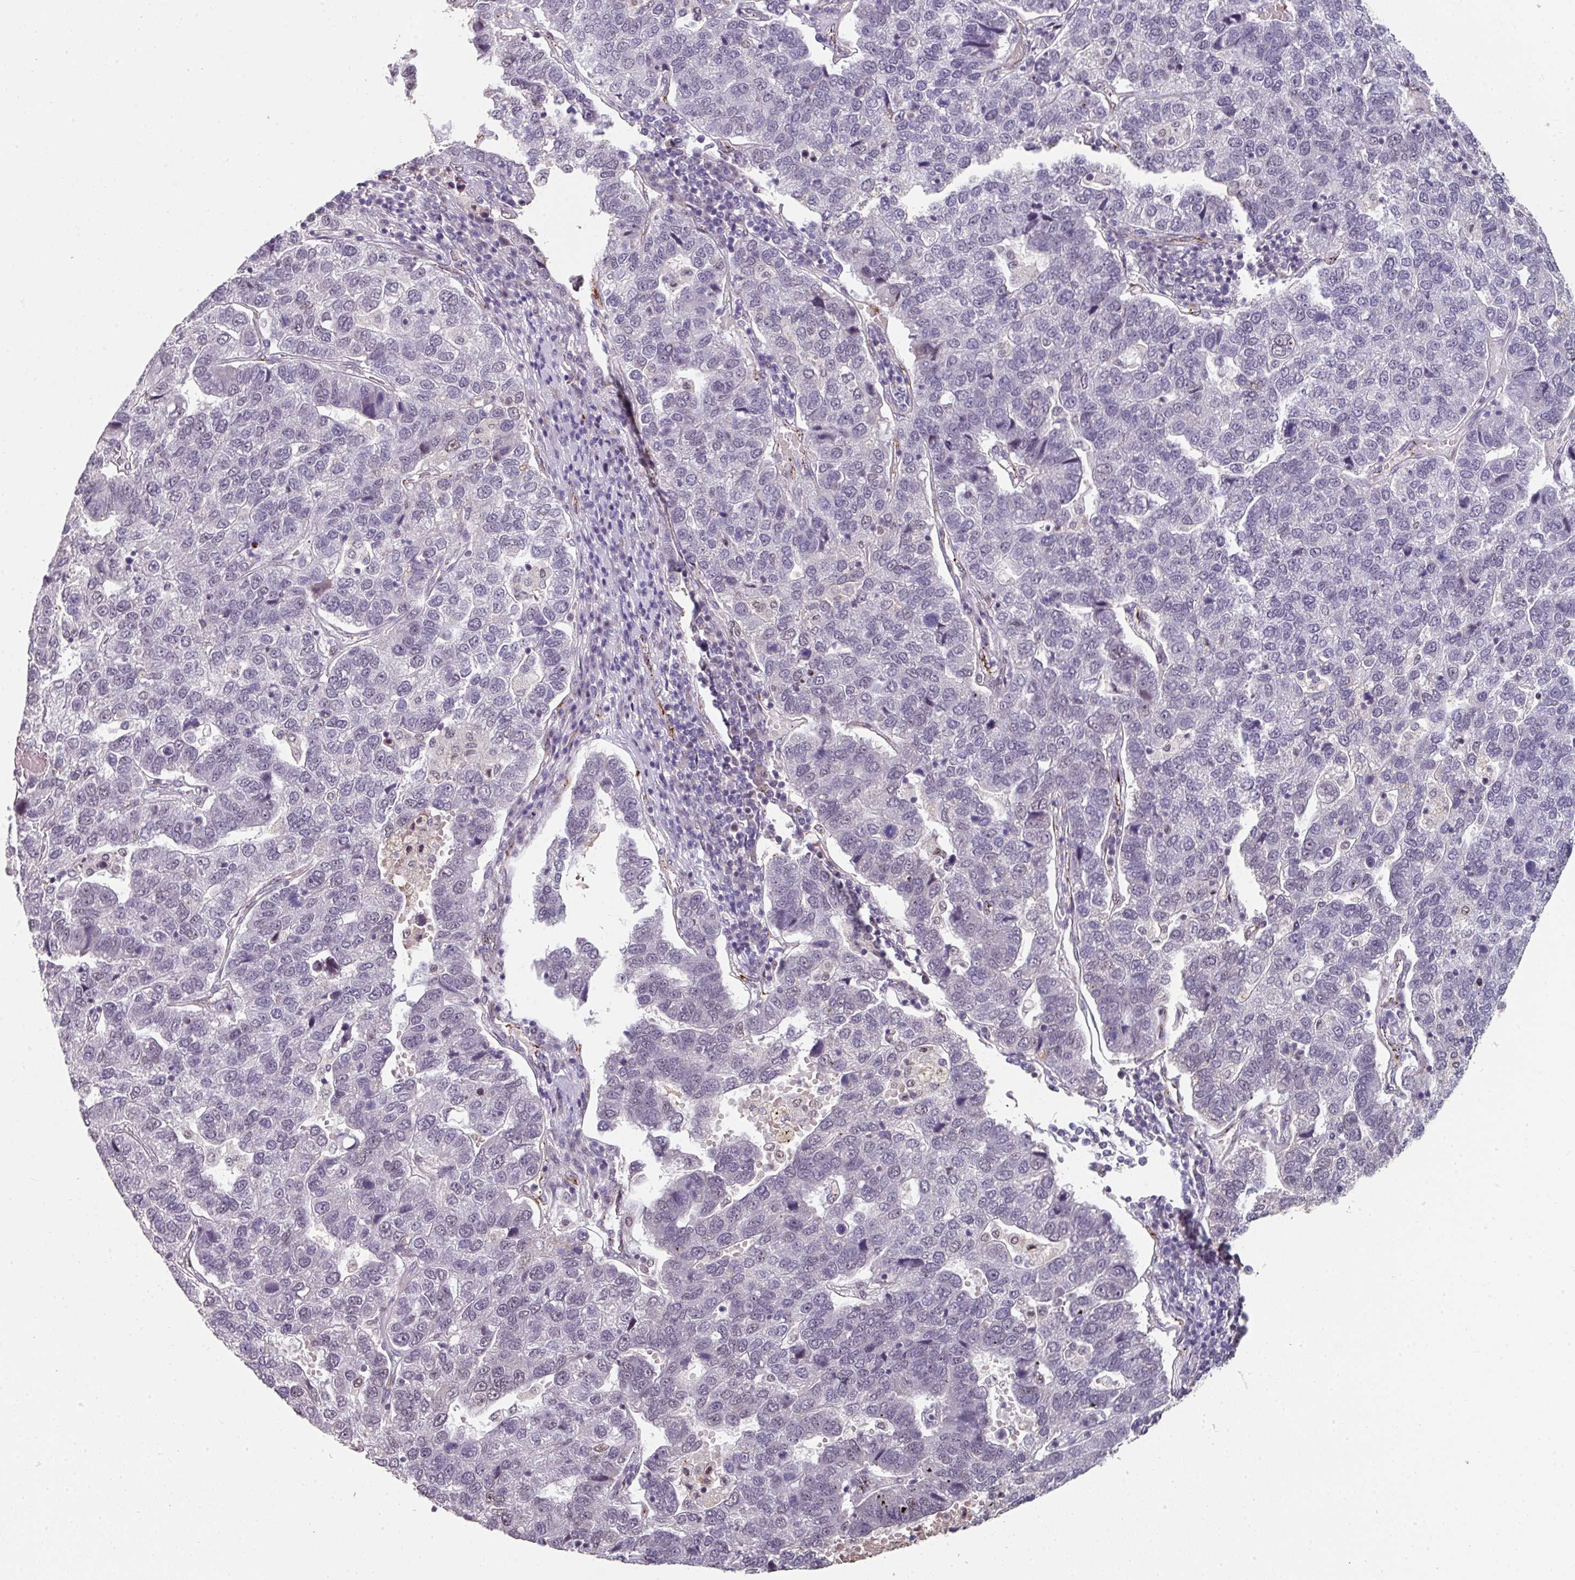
{"staining": {"intensity": "negative", "quantity": "none", "location": "none"}, "tissue": "pancreatic cancer", "cell_type": "Tumor cells", "image_type": "cancer", "snomed": [{"axis": "morphology", "description": "Adenocarcinoma, NOS"}, {"axis": "topography", "description": "Pancreas"}], "caption": "Immunohistochemistry micrograph of neoplastic tissue: human adenocarcinoma (pancreatic) stained with DAB exhibits no significant protein staining in tumor cells. (DAB immunohistochemistry visualized using brightfield microscopy, high magnification).", "gene": "SIDT2", "patient": {"sex": "female", "age": 61}}